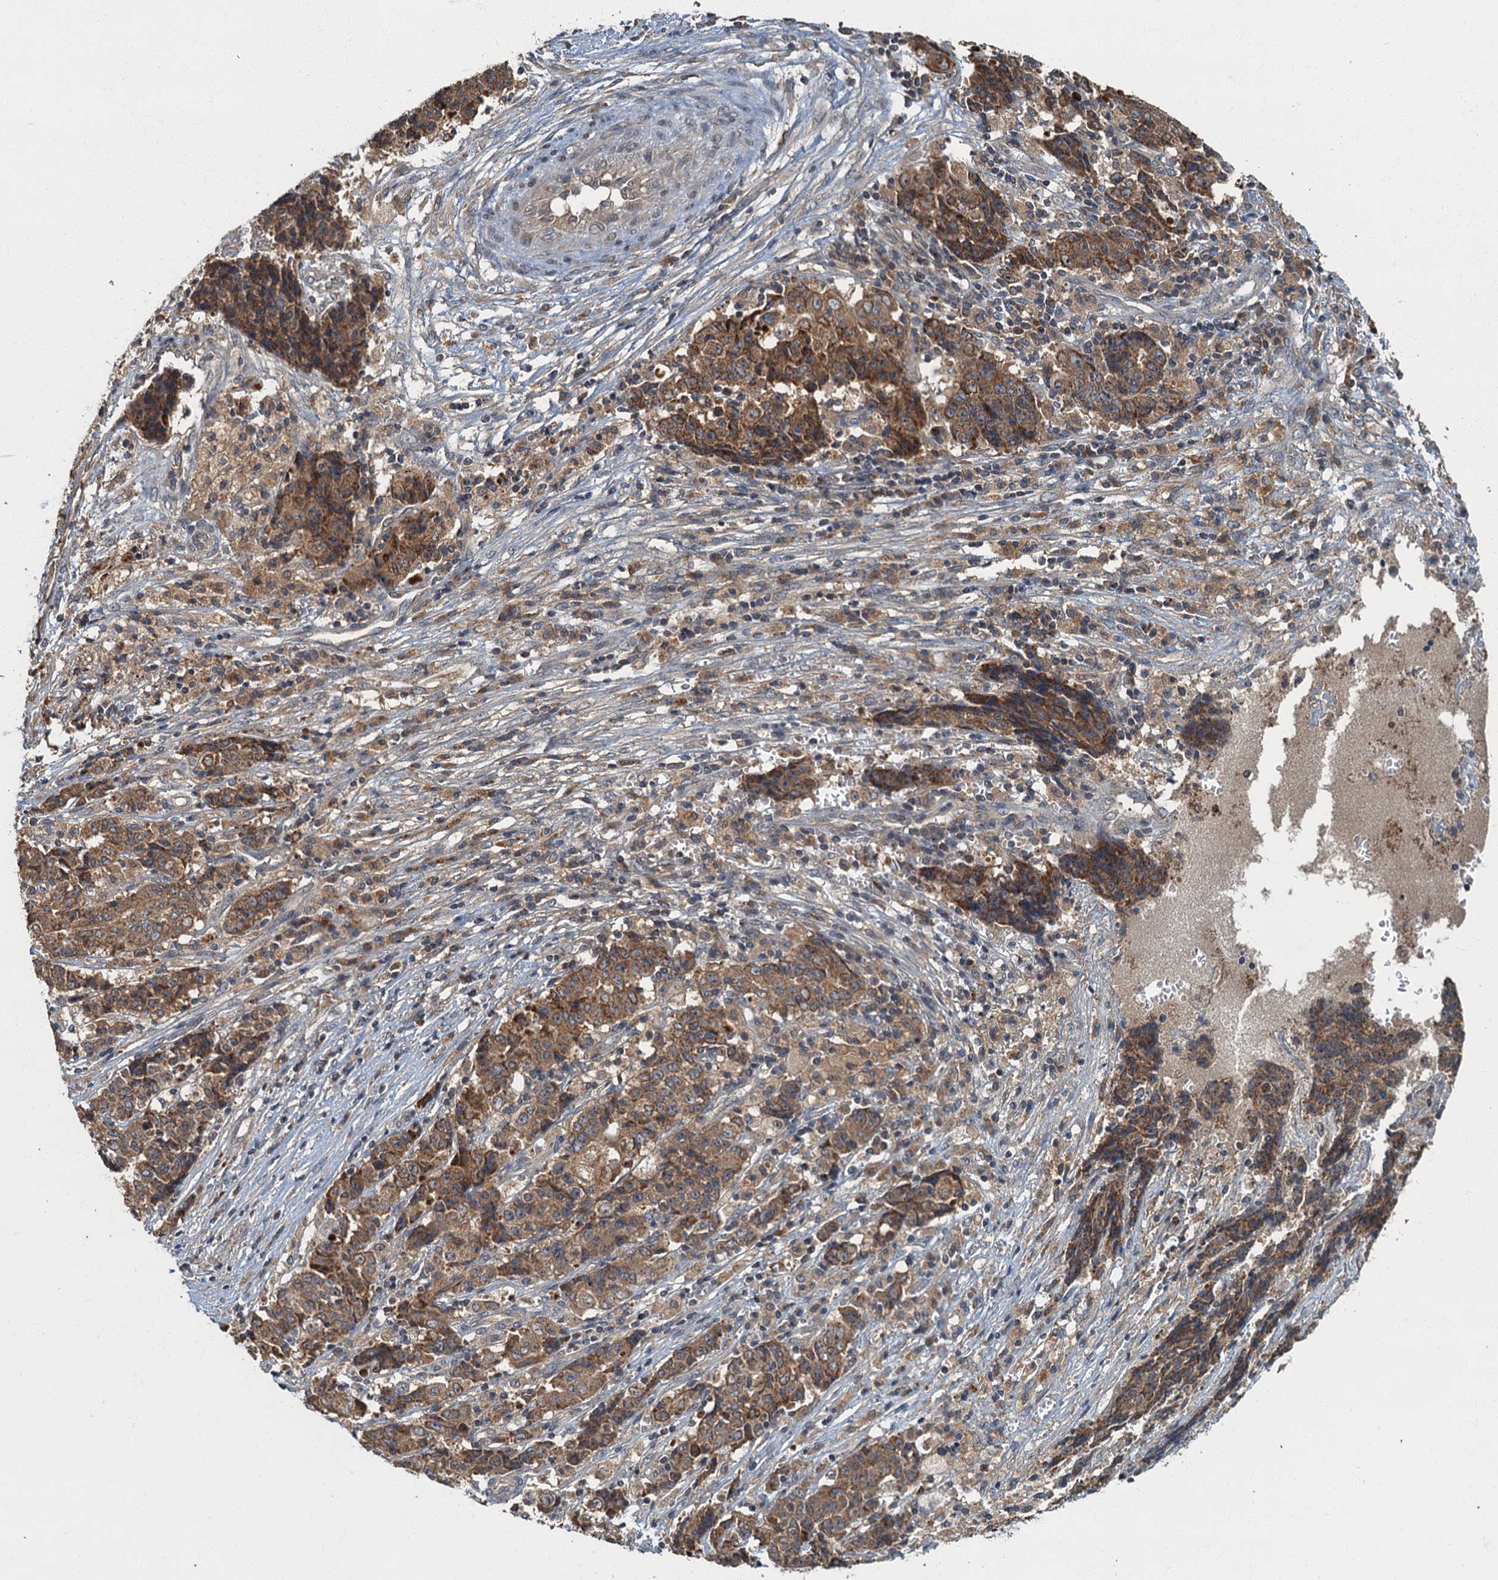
{"staining": {"intensity": "moderate", "quantity": ">75%", "location": "cytoplasmic/membranous"}, "tissue": "ovarian cancer", "cell_type": "Tumor cells", "image_type": "cancer", "snomed": [{"axis": "morphology", "description": "Carcinoma, endometroid"}, {"axis": "topography", "description": "Ovary"}], "caption": "Human ovarian cancer (endometroid carcinoma) stained with a protein marker displays moderate staining in tumor cells.", "gene": "WDCP", "patient": {"sex": "female", "age": 42}}